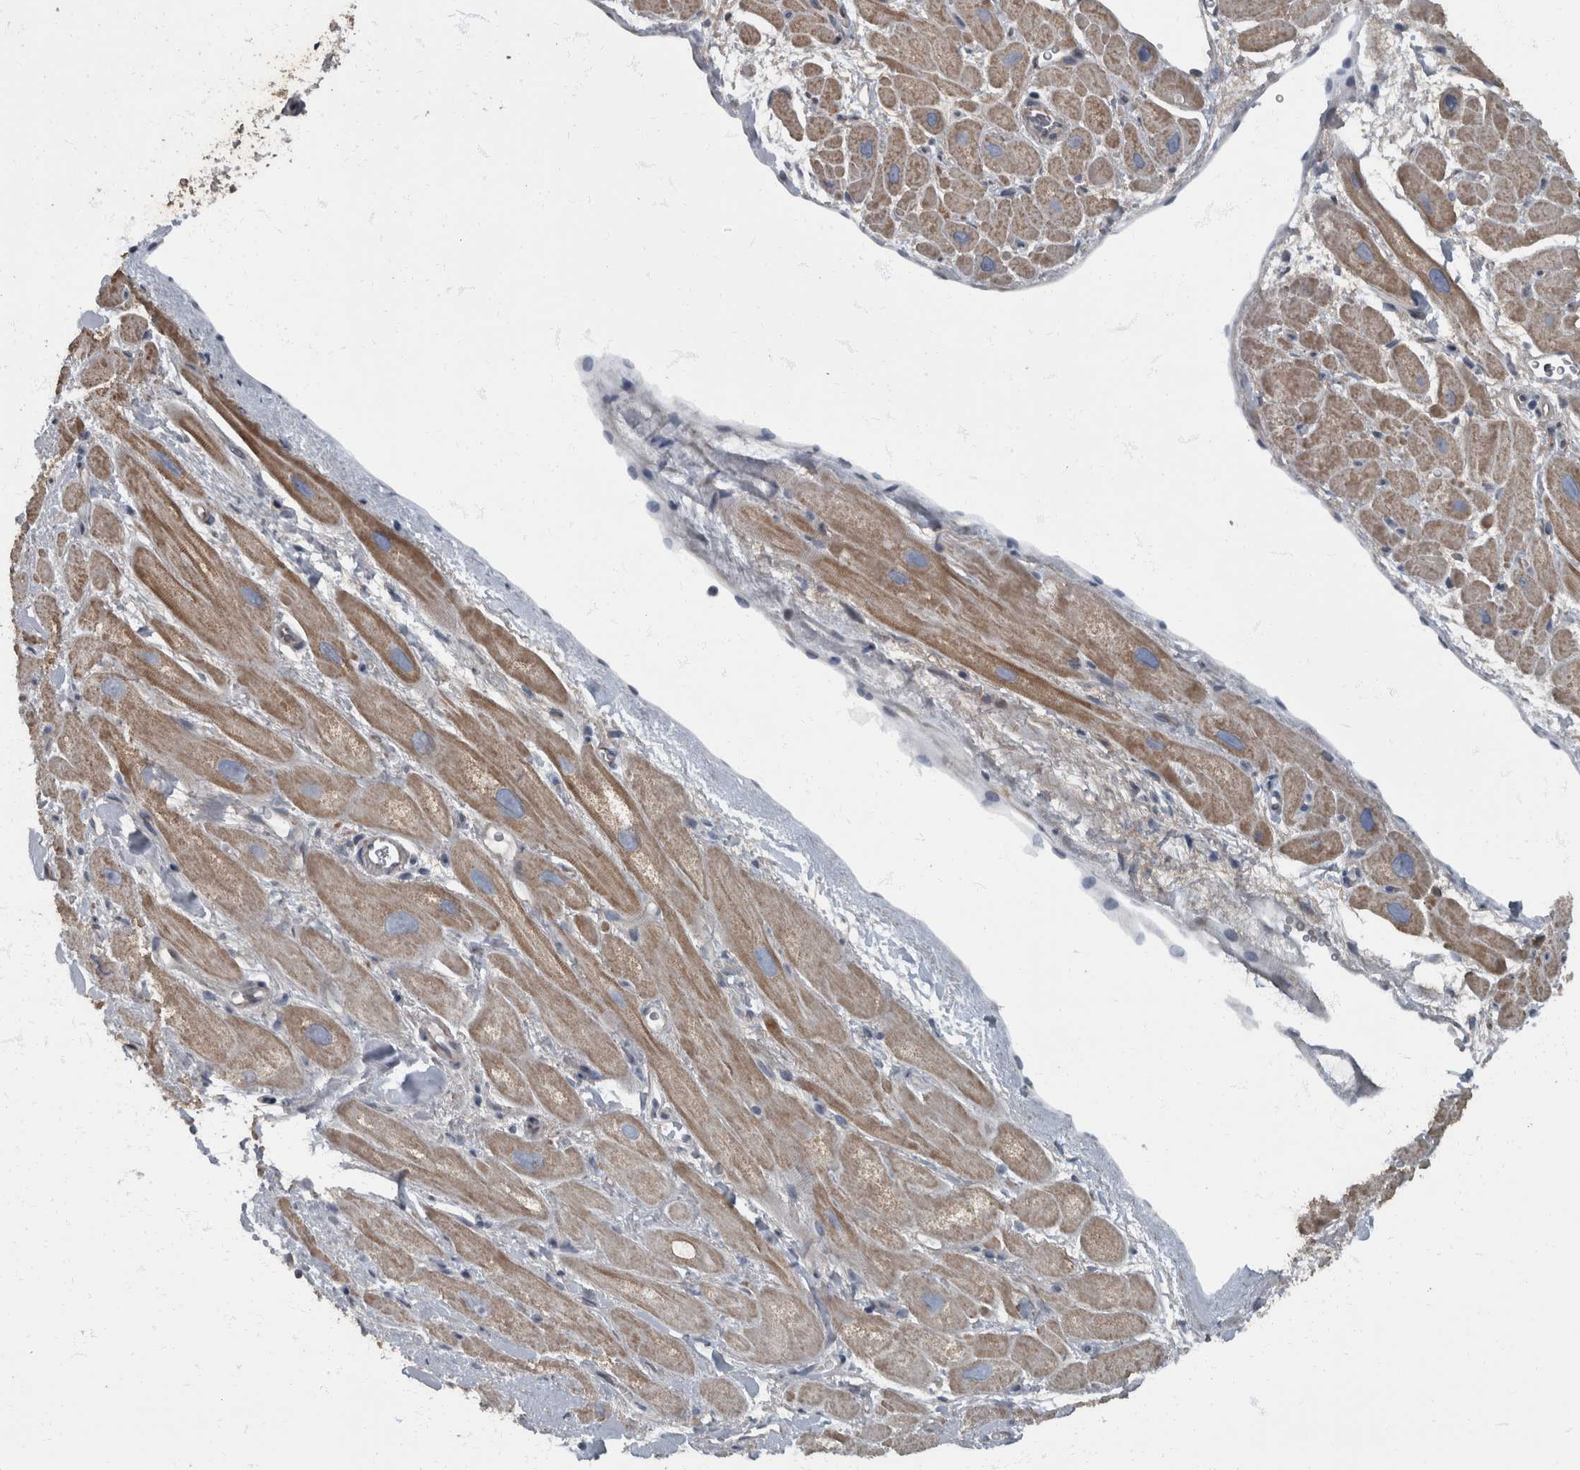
{"staining": {"intensity": "moderate", "quantity": ">75%", "location": "cytoplasmic/membranous"}, "tissue": "heart muscle", "cell_type": "Cardiomyocytes", "image_type": "normal", "snomed": [{"axis": "morphology", "description": "Normal tissue, NOS"}, {"axis": "topography", "description": "Heart"}], "caption": "Unremarkable heart muscle was stained to show a protein in brown. There is medium levels of moderate cytoplasmic/membranous staining in about >75% of cardiomyocytes.", "gene": "RABGGTB", "patient": {"sex": "male", "age": 49}}